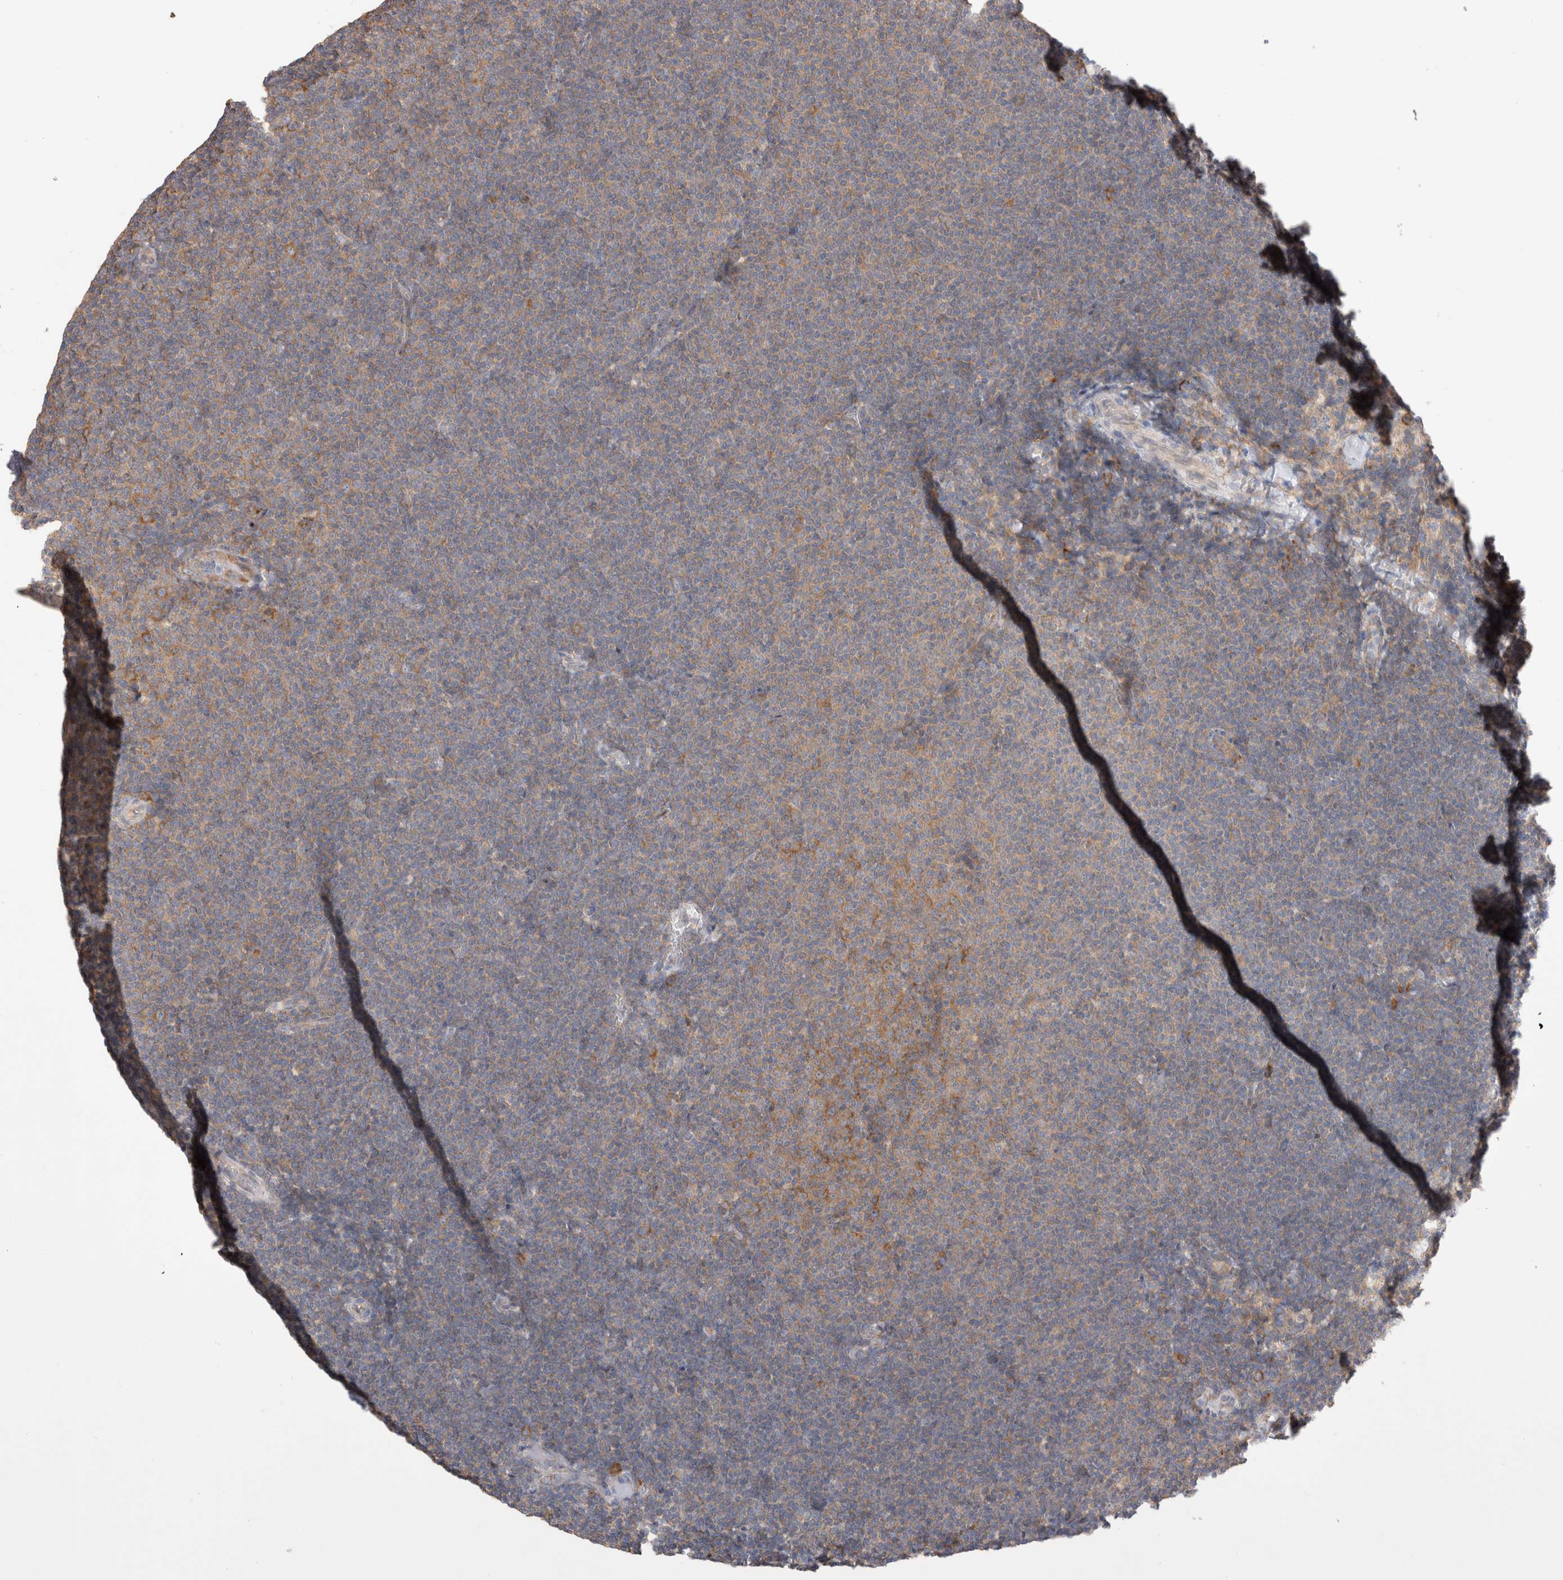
{"staining": {"intensity": "moderate", "quantity": "25%-75%", "location": "cytoplasmic/membranous"}, "tissue": "lymphoma", "cell_type": "Tumor cells", "image_type": "cancer", "snomed": [{"axis": "morphology", "description": "Malignant lymphoma, non-Hodgkin's type, Low grade"}, {"axis": "topography", "description": "Lymph node"}], "caption": "Protein staining reveals moderate cytoplasmic/membranous positivity in approximately 25%-75% of tumor cells in lymphoma.", "gene": "ZNF23", "patient": {"sex": "female", "age": 53}}